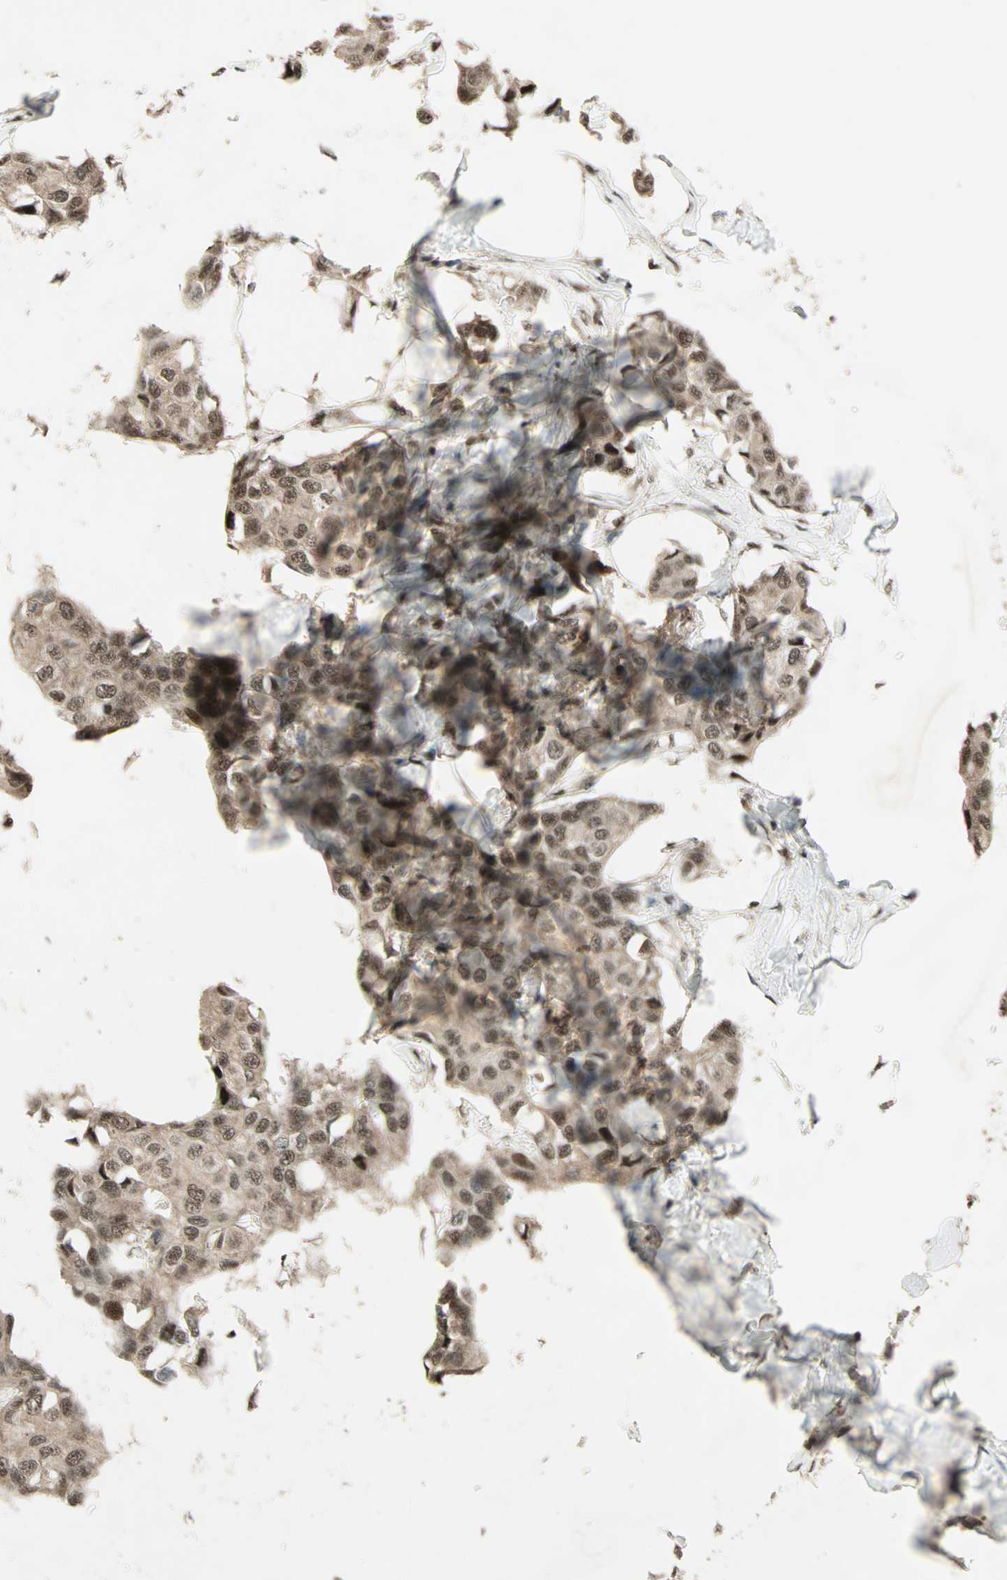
{"staining": {"intensity": "moderate", "quantity": ">75%", "location": "cytoplasmic/membranous,nuclear"}, "tissue": "breast cancer", "cell_type": "Tumor cells", "image_type": "cancer", "snomed": [{"axis": "morphology", "description": "Duct carcinoma"}, {"axis": "topography", "description": "Breast"}], "caption": "The histopathology image demonstrates immunohistochemical staining of infiltrating ductal carcinoma (breast). There is moderate cytoplasmic/membranous and nuclear positivity is appreciated in about >75% of tumor cells.", "gene": "ZNF44", "patient": {"sex": "female", "age": 80}}